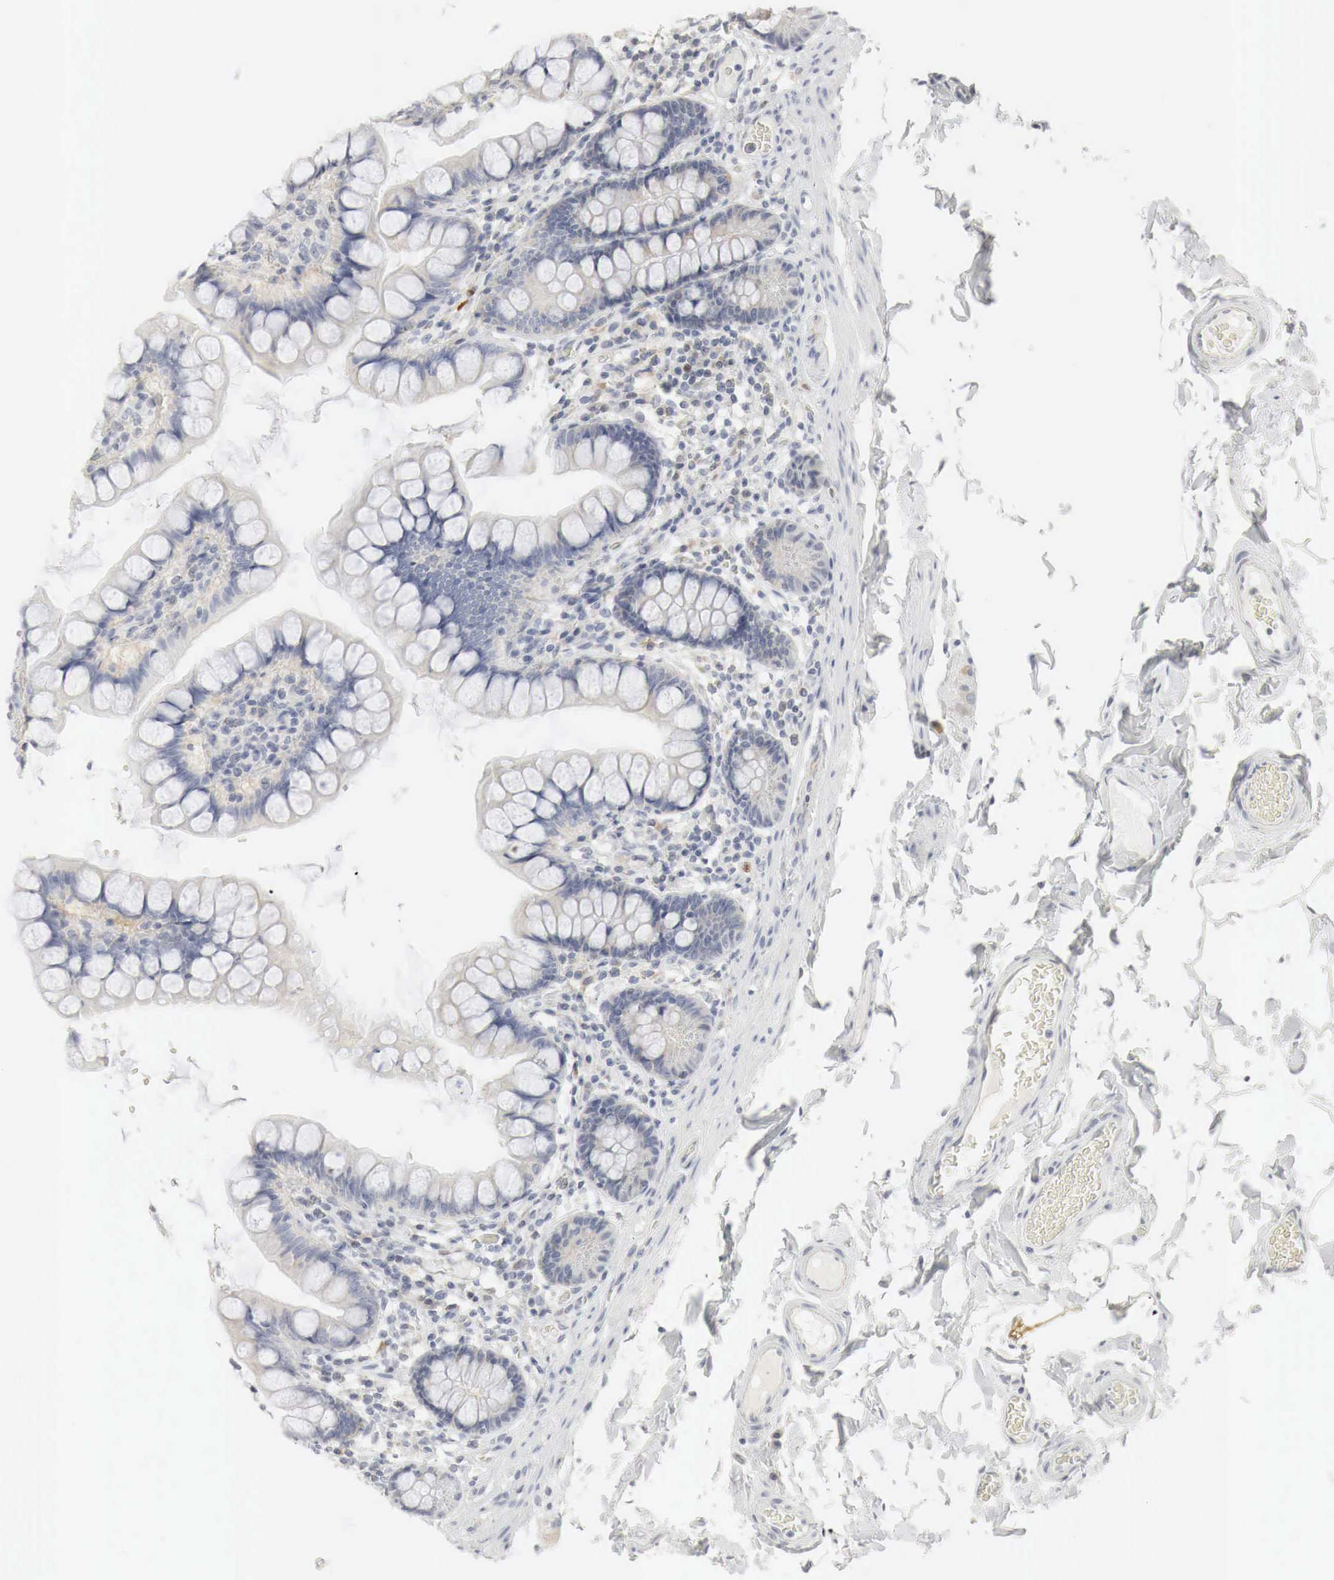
{"staining": {"intensity": "negative", "quantity": "none", "location": "none"}, "tissue": "colon", "cell_type": "Endothelial cells", "image_type": "normal", "snomed": [{"axis": "morphology", "description": "Normal tissue, NOS"}, {"axis": "topography", "description": "Colon"}], "caption": "This image is of benign colon stained with immunohistochemistry (IHC) to label a protein in brown with the nuclei are counter-stained blue. There is no expression in endothelial cells. (Stains: DAB (3,3'-diaminobenzidine) immunohistochemistry (IHC) with hematoxylin counter stain, Microscopy: brightfield microscopy at high magnification).", "gene": "TP63", "patient": {"sex": "male", "age": 54}}